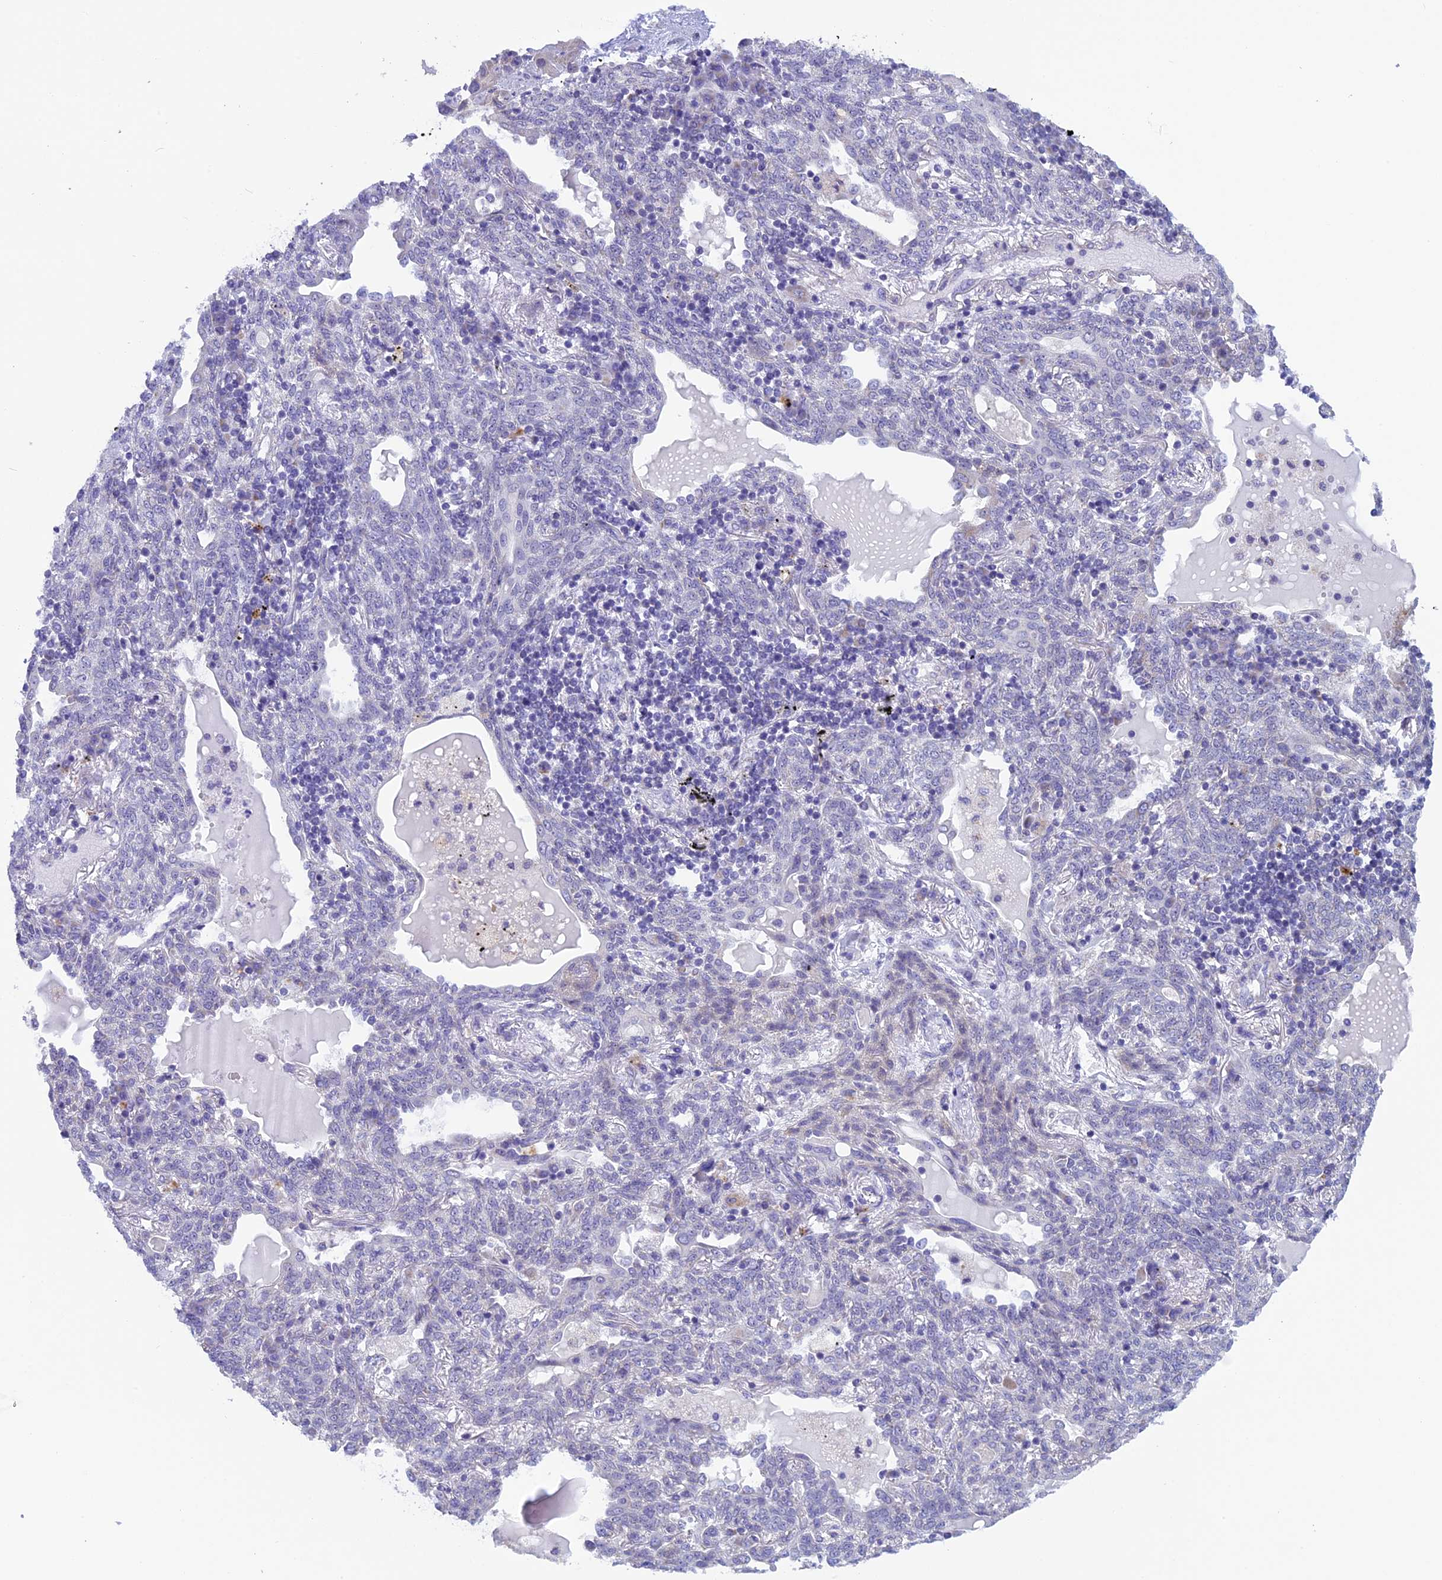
{"staining": {"intensity": "negative", "quantity": "none", "location": "none"}, "tissue": "lung cancer", "cell_type": "Tumor cells", "image_type": "cancer", "snomed": [{"axis": "morphology", "description": "Squamous cell carcinoma, NOS"}, {"axis": "topography", "description": "Lung"}], "caption": "Lung cancer was stained to show a protein in brown. There is no significant staining in tumor cells.", "gene": "ZNF317", "patient": {"sex": "female", "age": 70}}